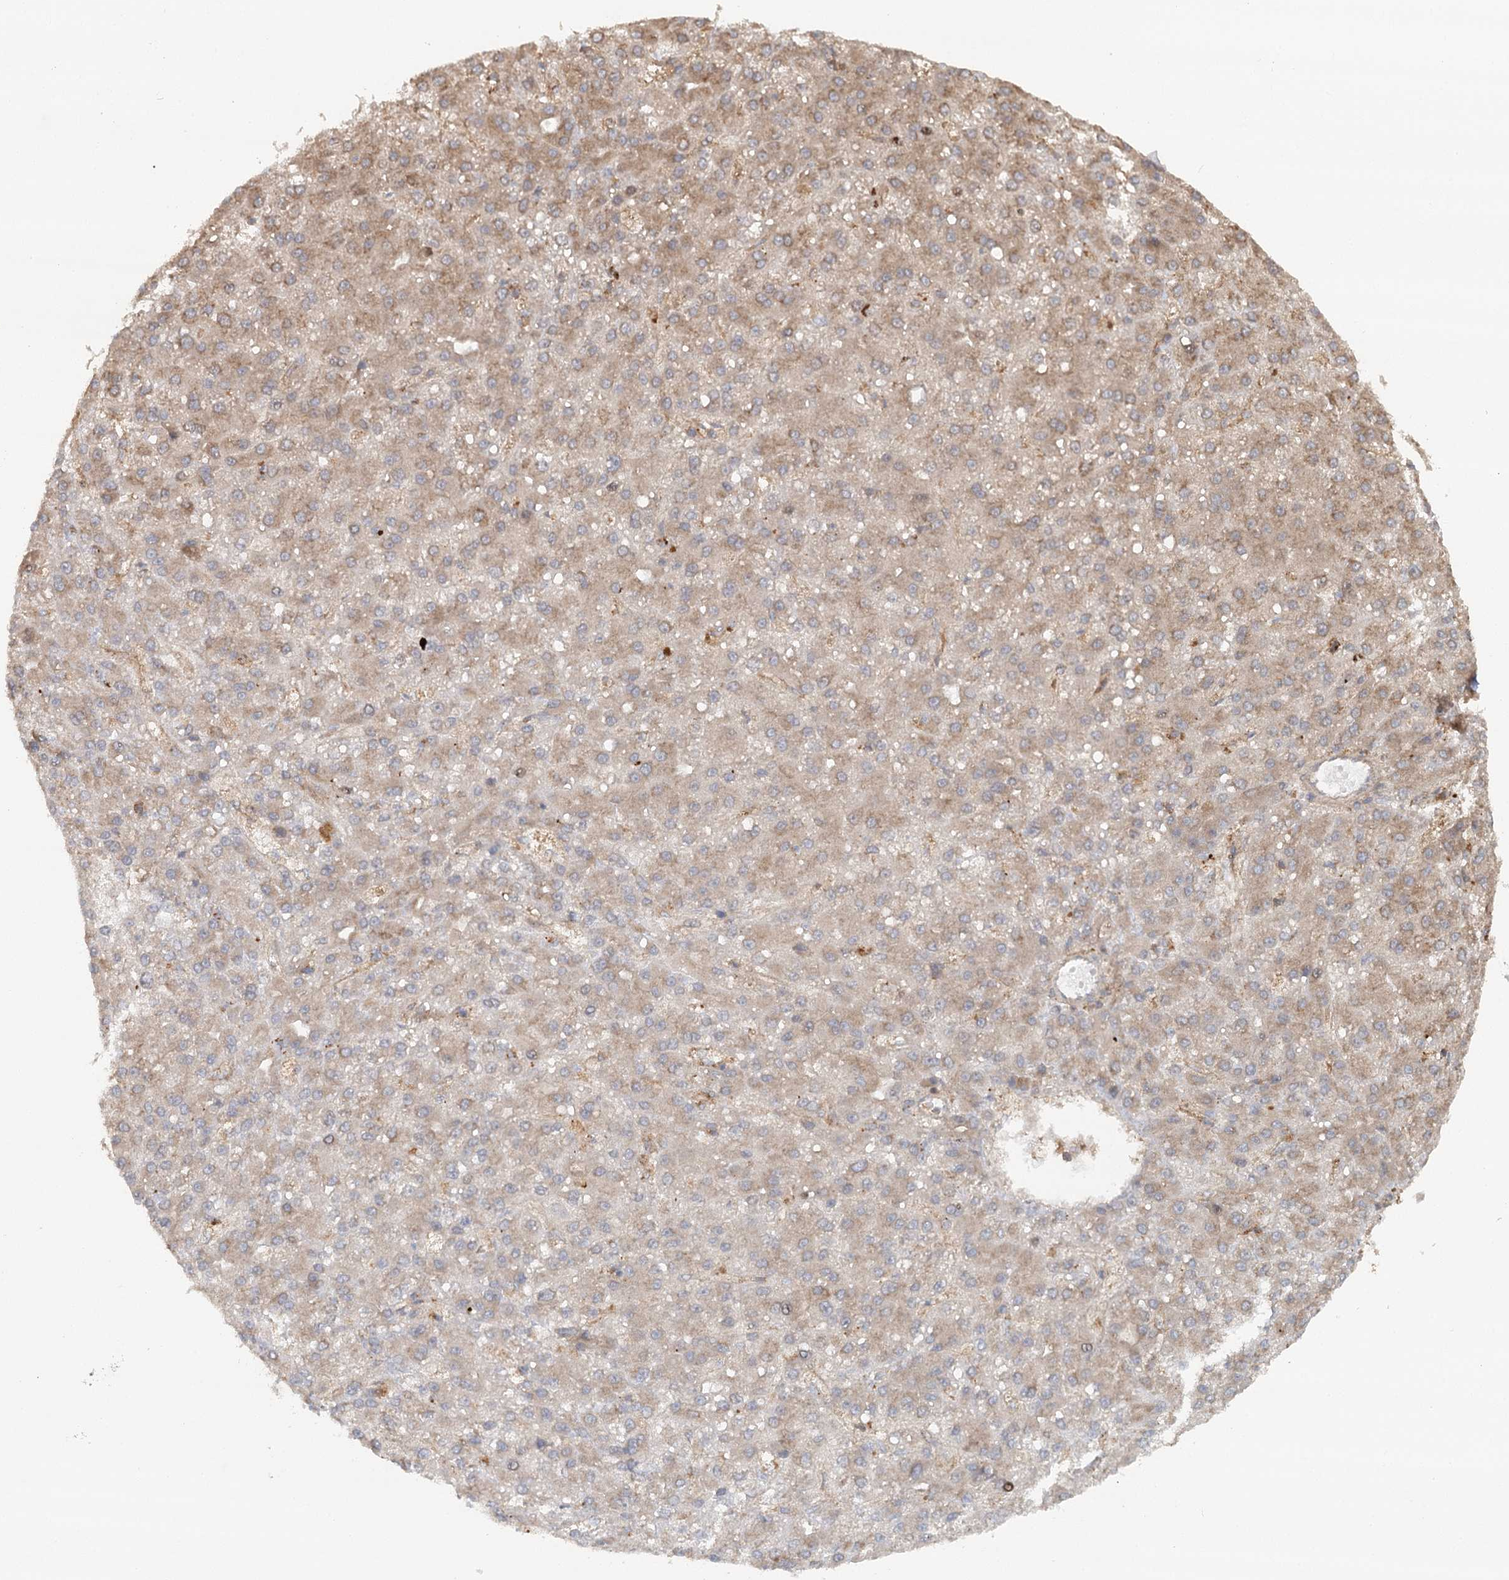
{"staining": {"intensity": "moderate", "quantity": ">75%", "location": "cytoplasmic/membranous"}, "tissue": "liver cancer", "cell_type": "Tumor cells", "image_type": "cancer", "snomed": [{"axis": "morphology", "description": "Carcinoma, Hepatocellular, NOS"}, {"axis": "topography", "description": "Liver"}], "caption": "Hepatocellular carcinoma (liver) tissue demonstrates moderate cytoplasmic/membranous expression in approximately >75% of tumor cells (DAB (3,3'-diaminobenzidine) = brown stain, brightfield microscopy at high magnification).", "gene": "GBE1", "patient": {"sex": "male", "age": 67}}